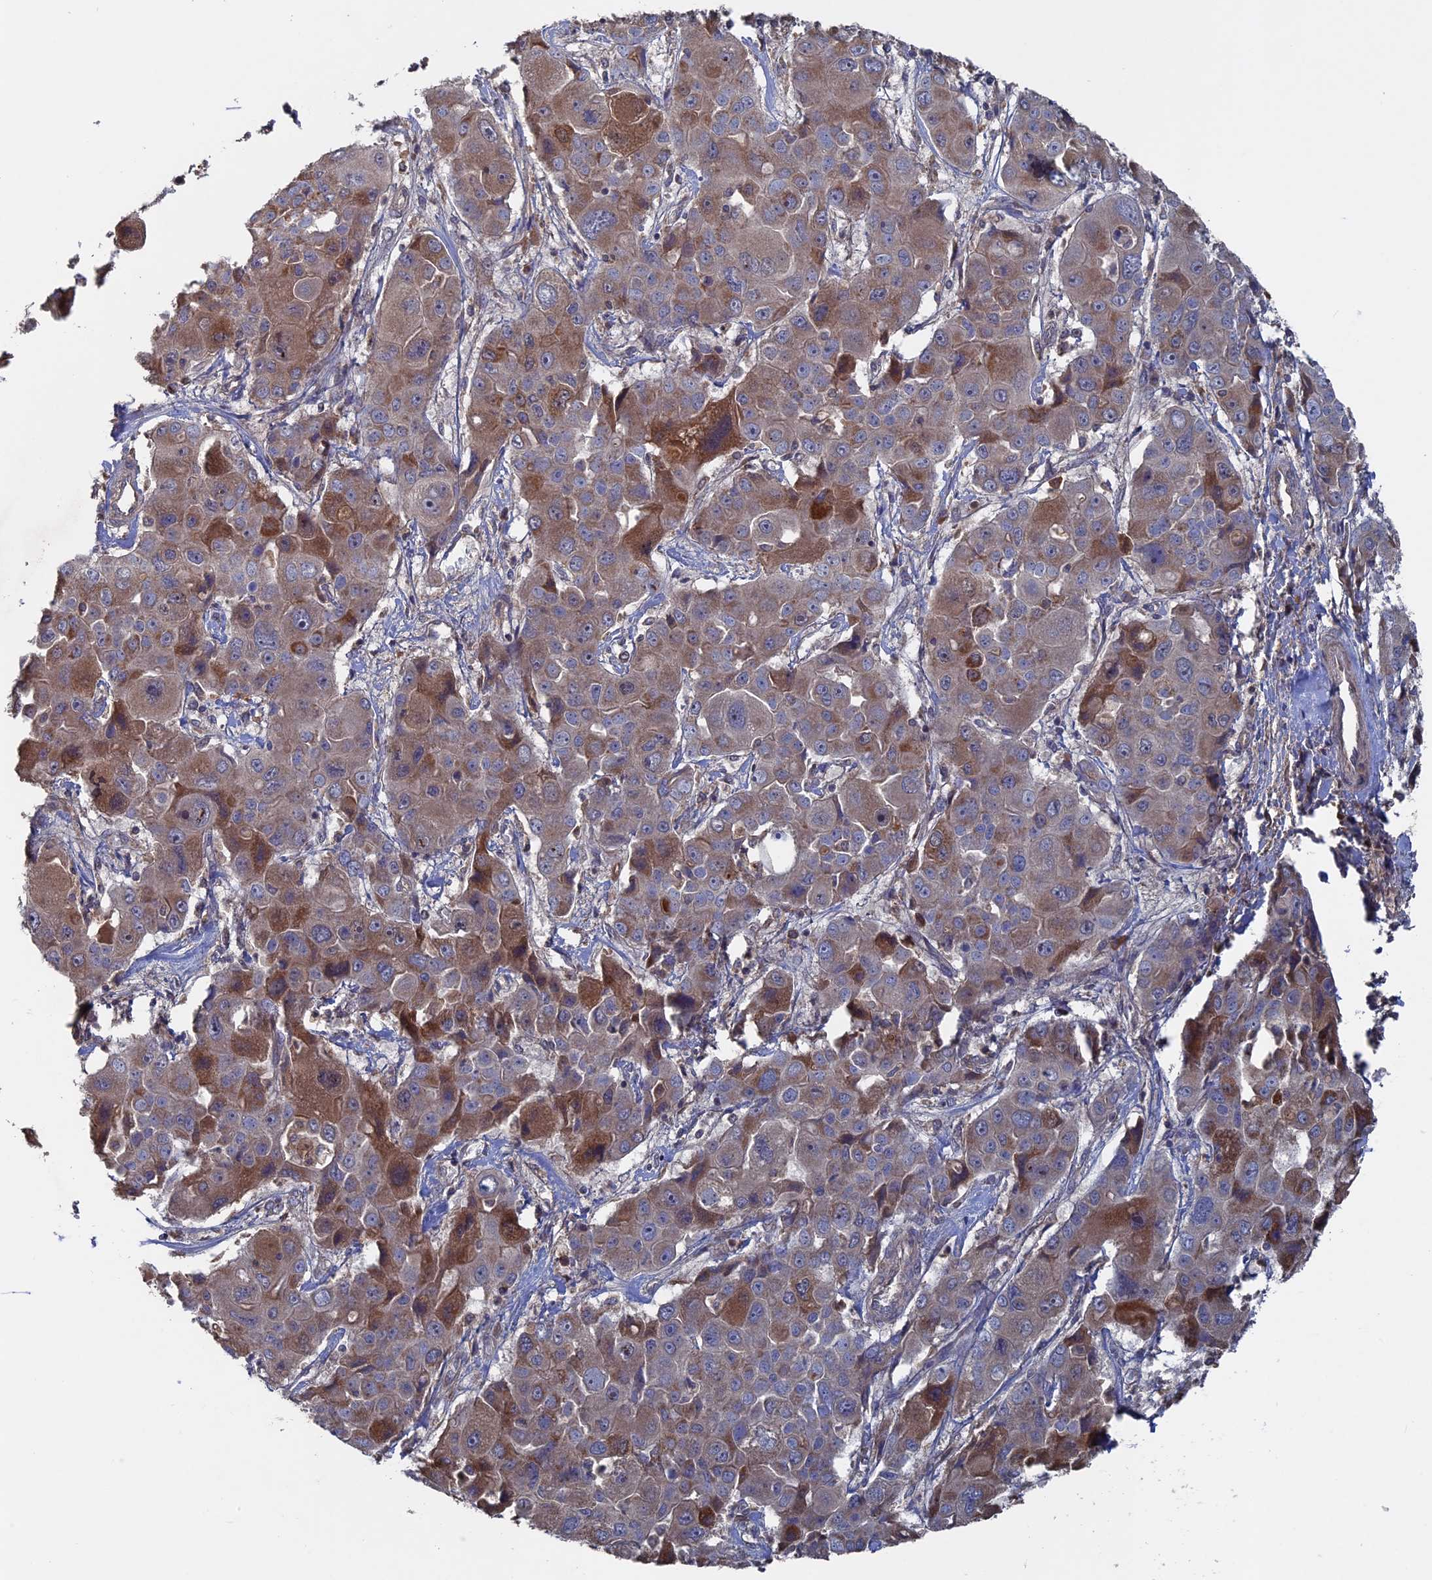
{"staining": {"intensity": "moderate", "quantity": "25%-75%", "location": "cytoplasmic/membranous"}, "tissue": "liver cancer", "cell_type": "Tumor cells", "image_type": "cancer", "snomed": [{"axis": "morphology", "description": "Cholangiocarcinoma"}, {"axis": "topography", "description": "Liver"}], "caption": "IHC (DAB (3,3'-diaminobenzidine)) staining of human liver cancer (cholangiocarcinoma) exhibits moderate cytoplasmic/membranous protein expression in approximately 25%-75% of tumor cells.", "gene": "RAB15", "patient": {"sex": "male", "age": 67}}